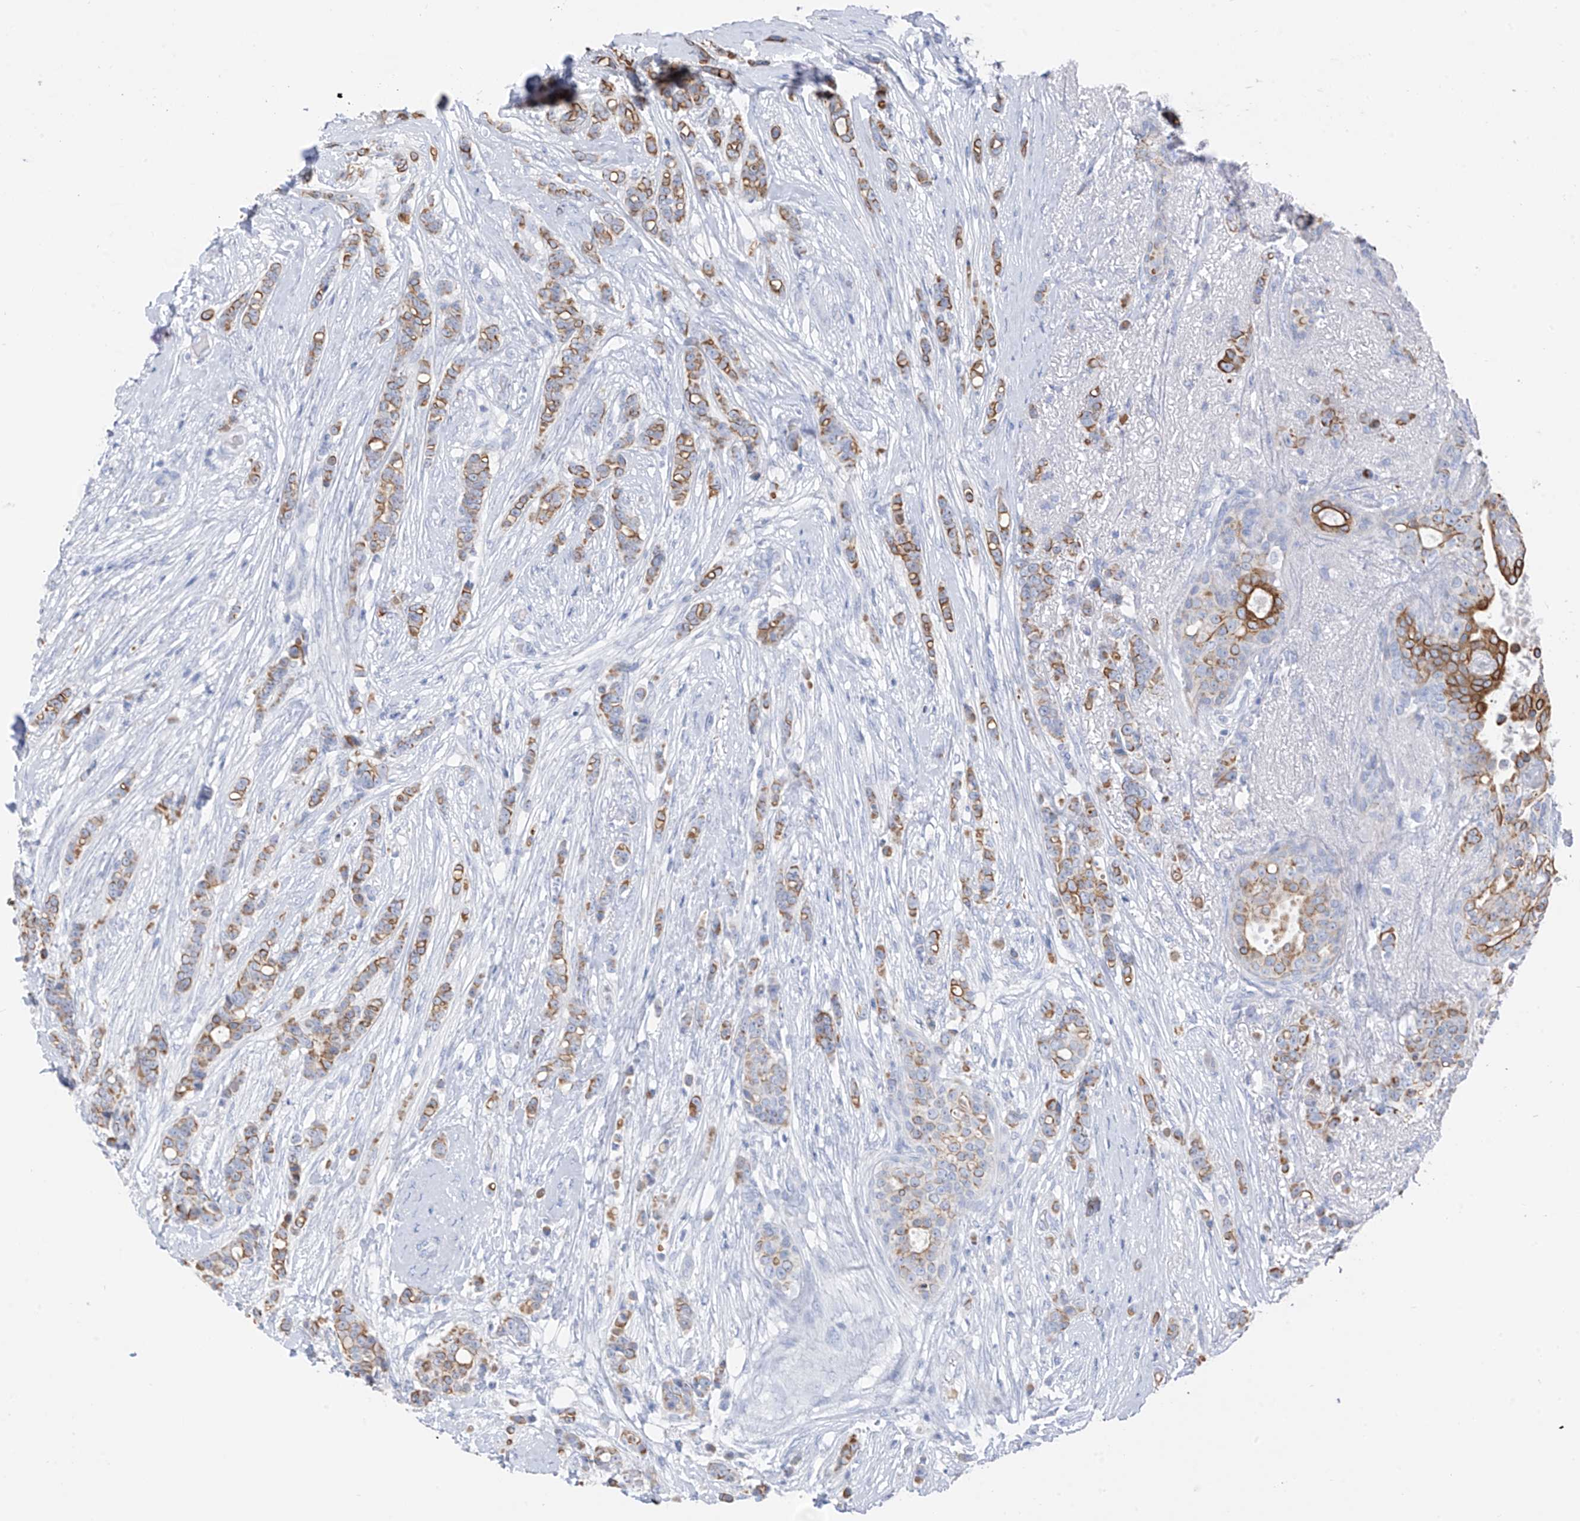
{"staining": {"intensity": "moderate", "quantity": ">75%", "location": "cytoplasmic/membranous"}, "tissue": "breast cancer", "cell_type": "Tumor cells", "image_type": "cancer", "snomed": [{"axis": "morphology", "description": "Lobular carcinoma"}, {"axis": "topography", "description": "Breast"}], "caption": "This micrograph reveals IHC staining of breast cancer (lobular carcinoma), with medium moderate cytoplasmic/membranous positivity in approximately >75% of tumor cells.", "gene": "PAFAH1B3", "patient": {"sex": "female", "age": 51}}